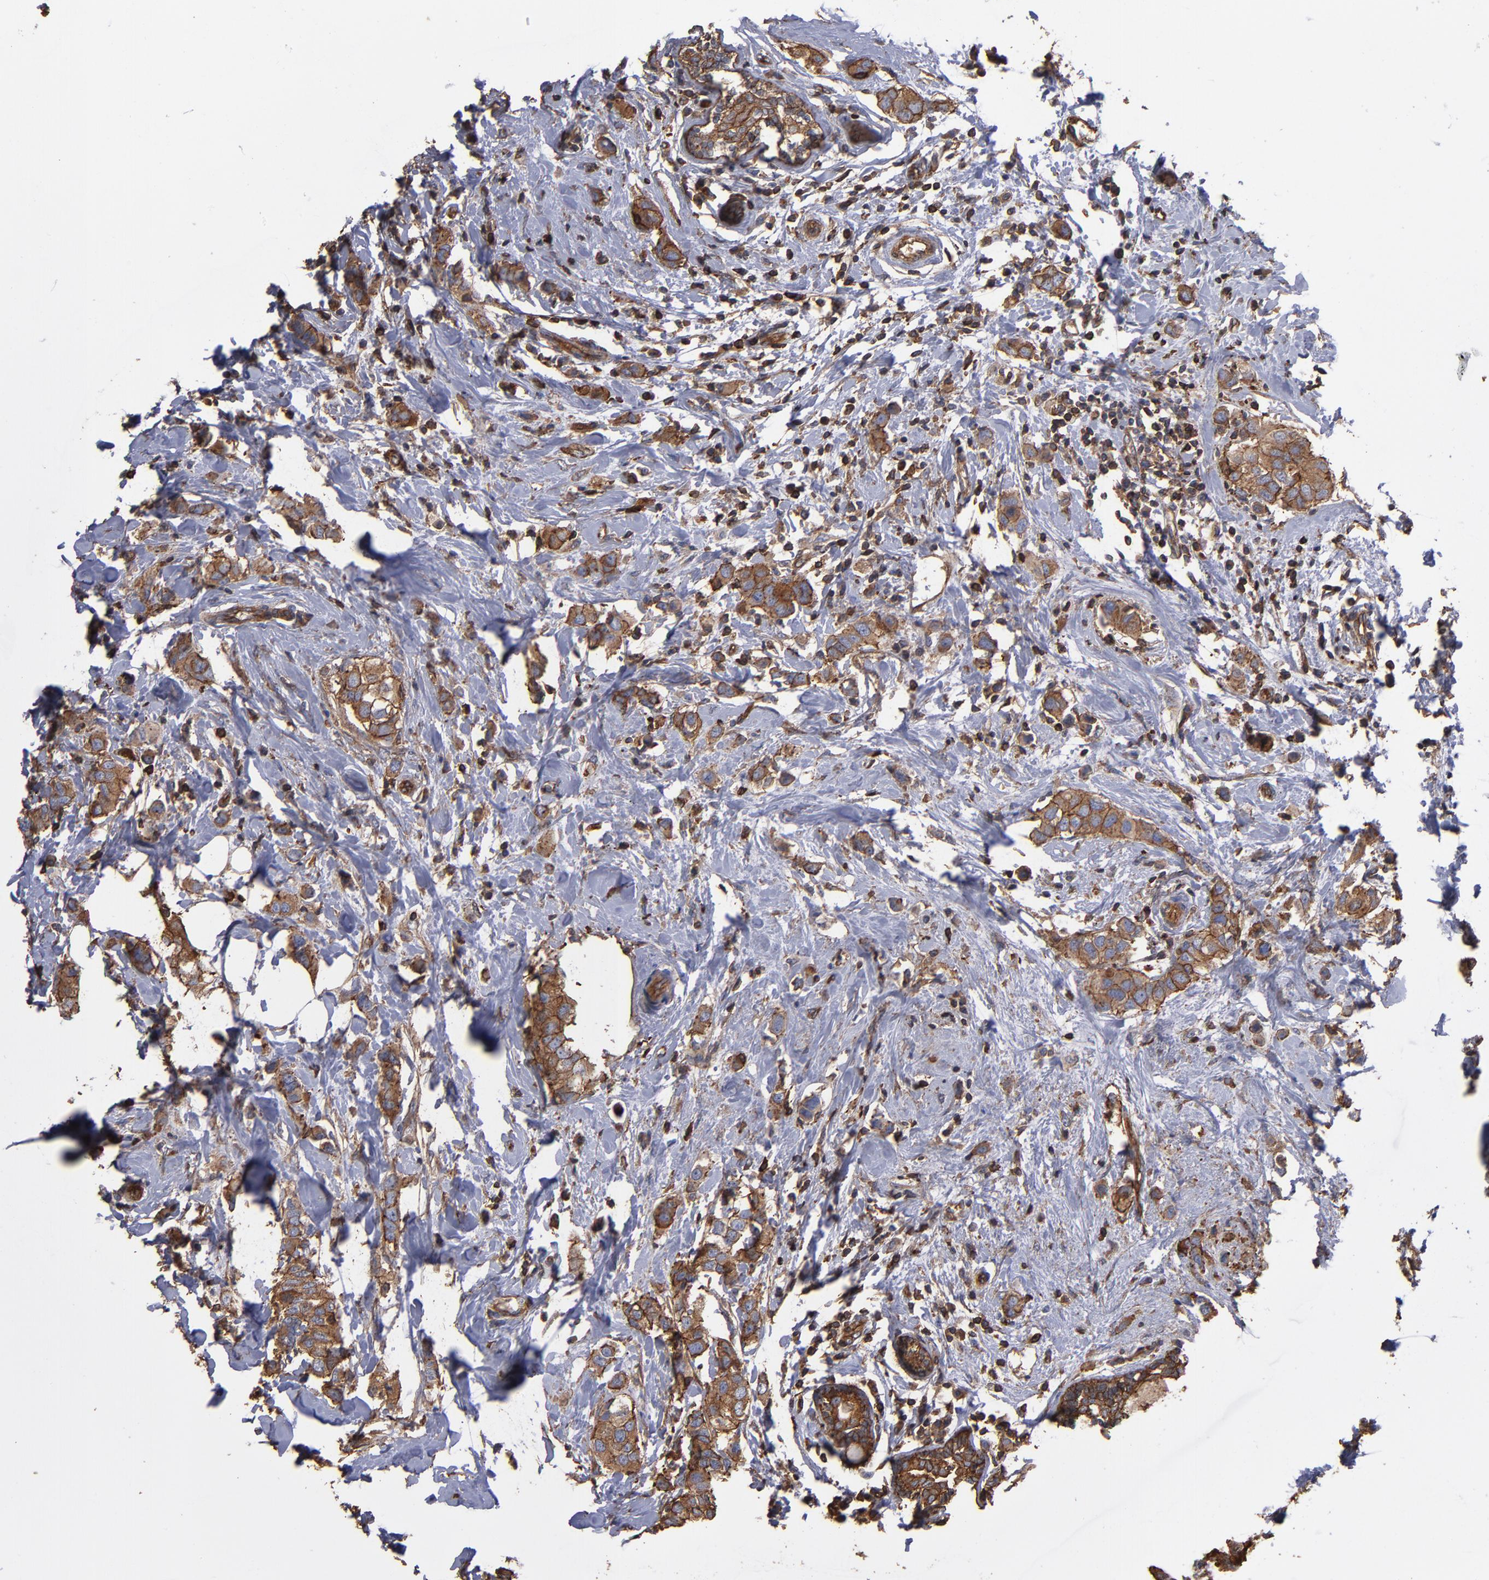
{"staining": {"intensity": "moderate", "quantity": ">75%", "location": "cytoplasmic/membranous"}, "tissue": "breast cancer", "cell_type": "Tumor cells", "image_type": "cancer", "snomed": [{"axis": "morphology", "description": "Normal tissue, NOS"}, {"axis": "morphology", "description": "Duct carcinoma"}, {"axis": "topography", "description": "Breast"}], "caption": "Breast cancer (invasive ductal carcinoma) stained for a protein (brown) reveals moderate cytoplasmic/membranous positive staining in approximately >75% of tumor cells.", "gene": "ACTN4", "patient": {"sex": "female", "age": 50}}